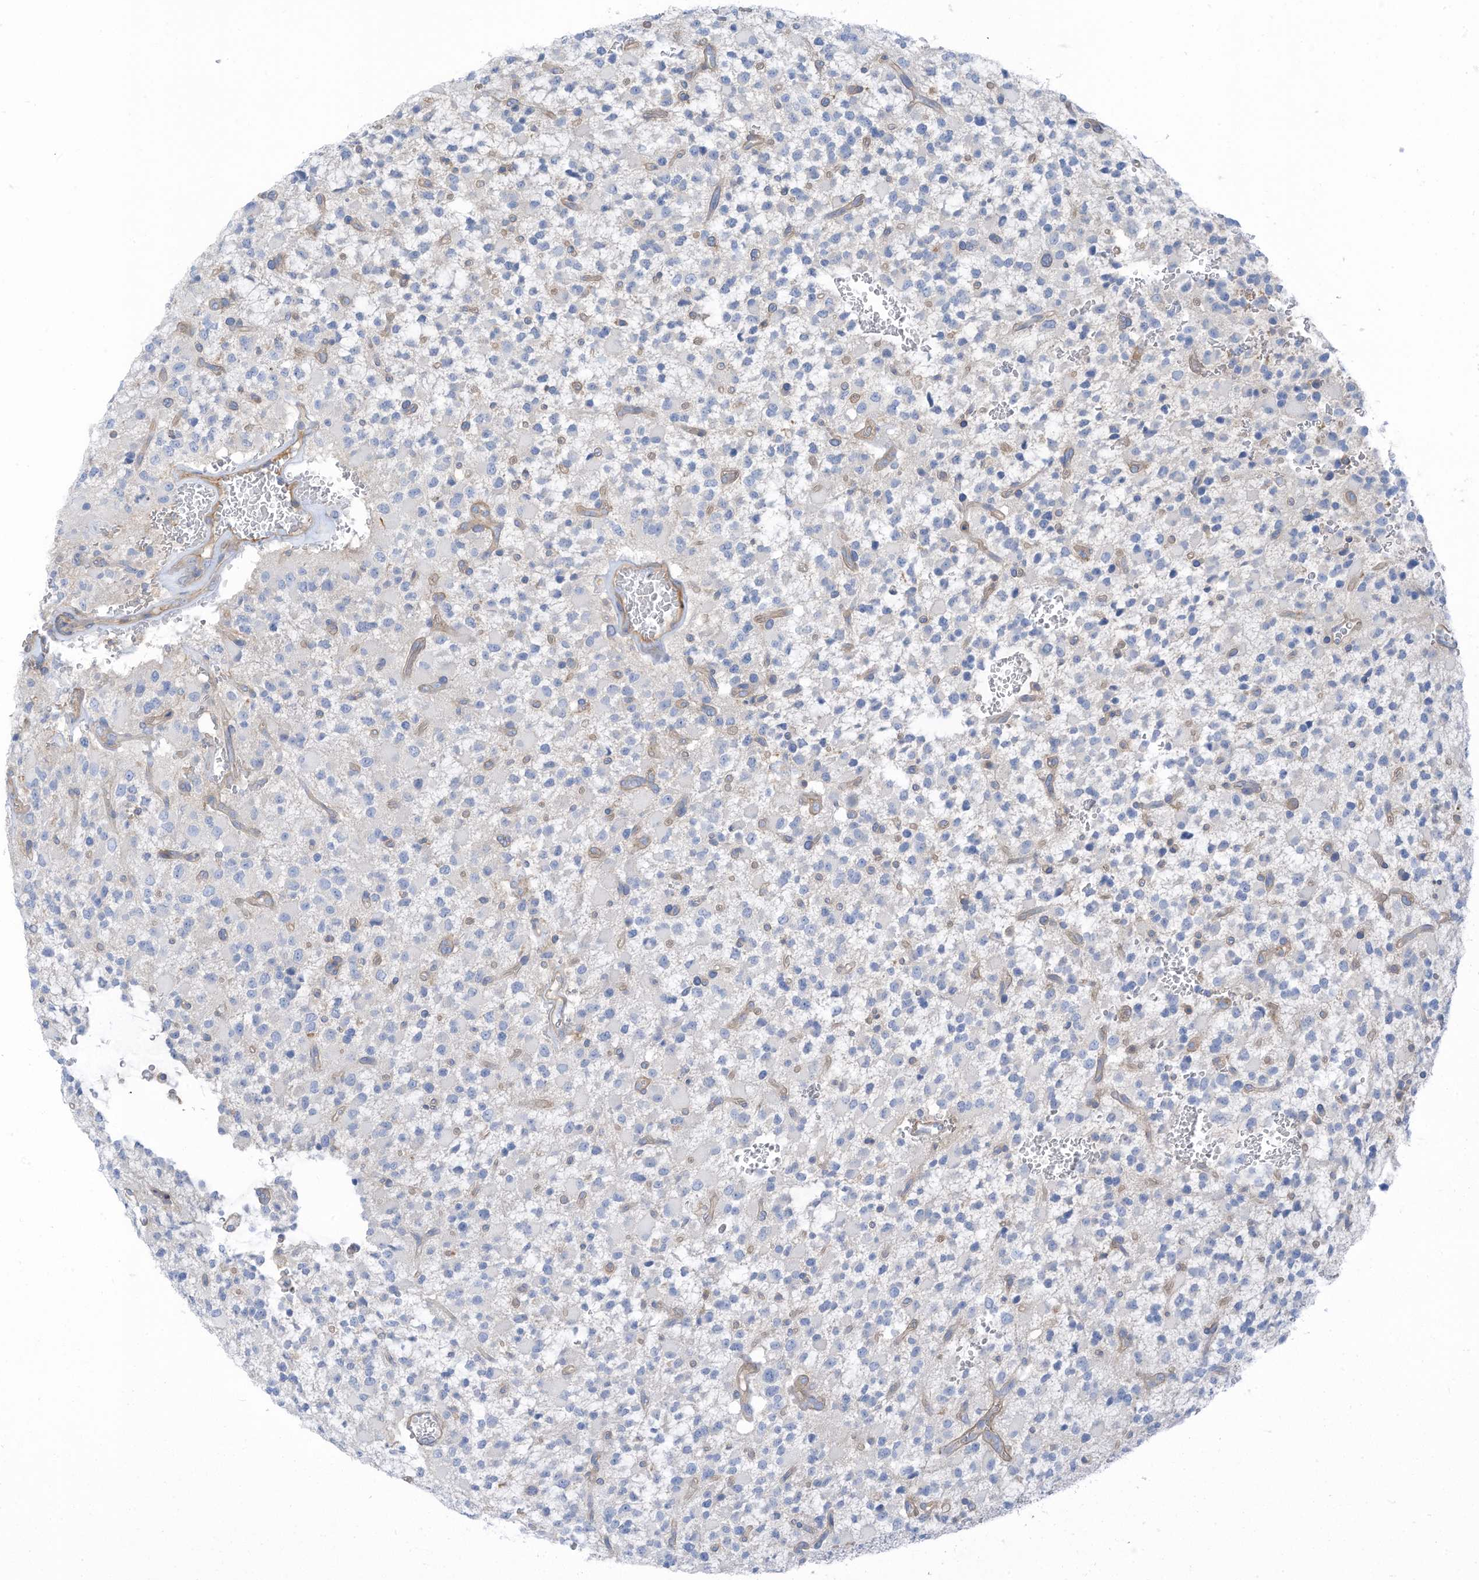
{"staining": {"intensity": "negative", "quantity": "none", "location": "none"}, "tissue": "glioma", "cell_type": "Tumor cells", "image_type": "cancer", "snomed": [{"axis": "morphology", "description": "Glioma, malignant, High grade"}, {"axis": "topography", "description": "Brain"}], "caption": "There is no significant positivity in tumor cells of glioma.", "gene": "ZNF846", "patient": {"sex": "male", "age": 34}}